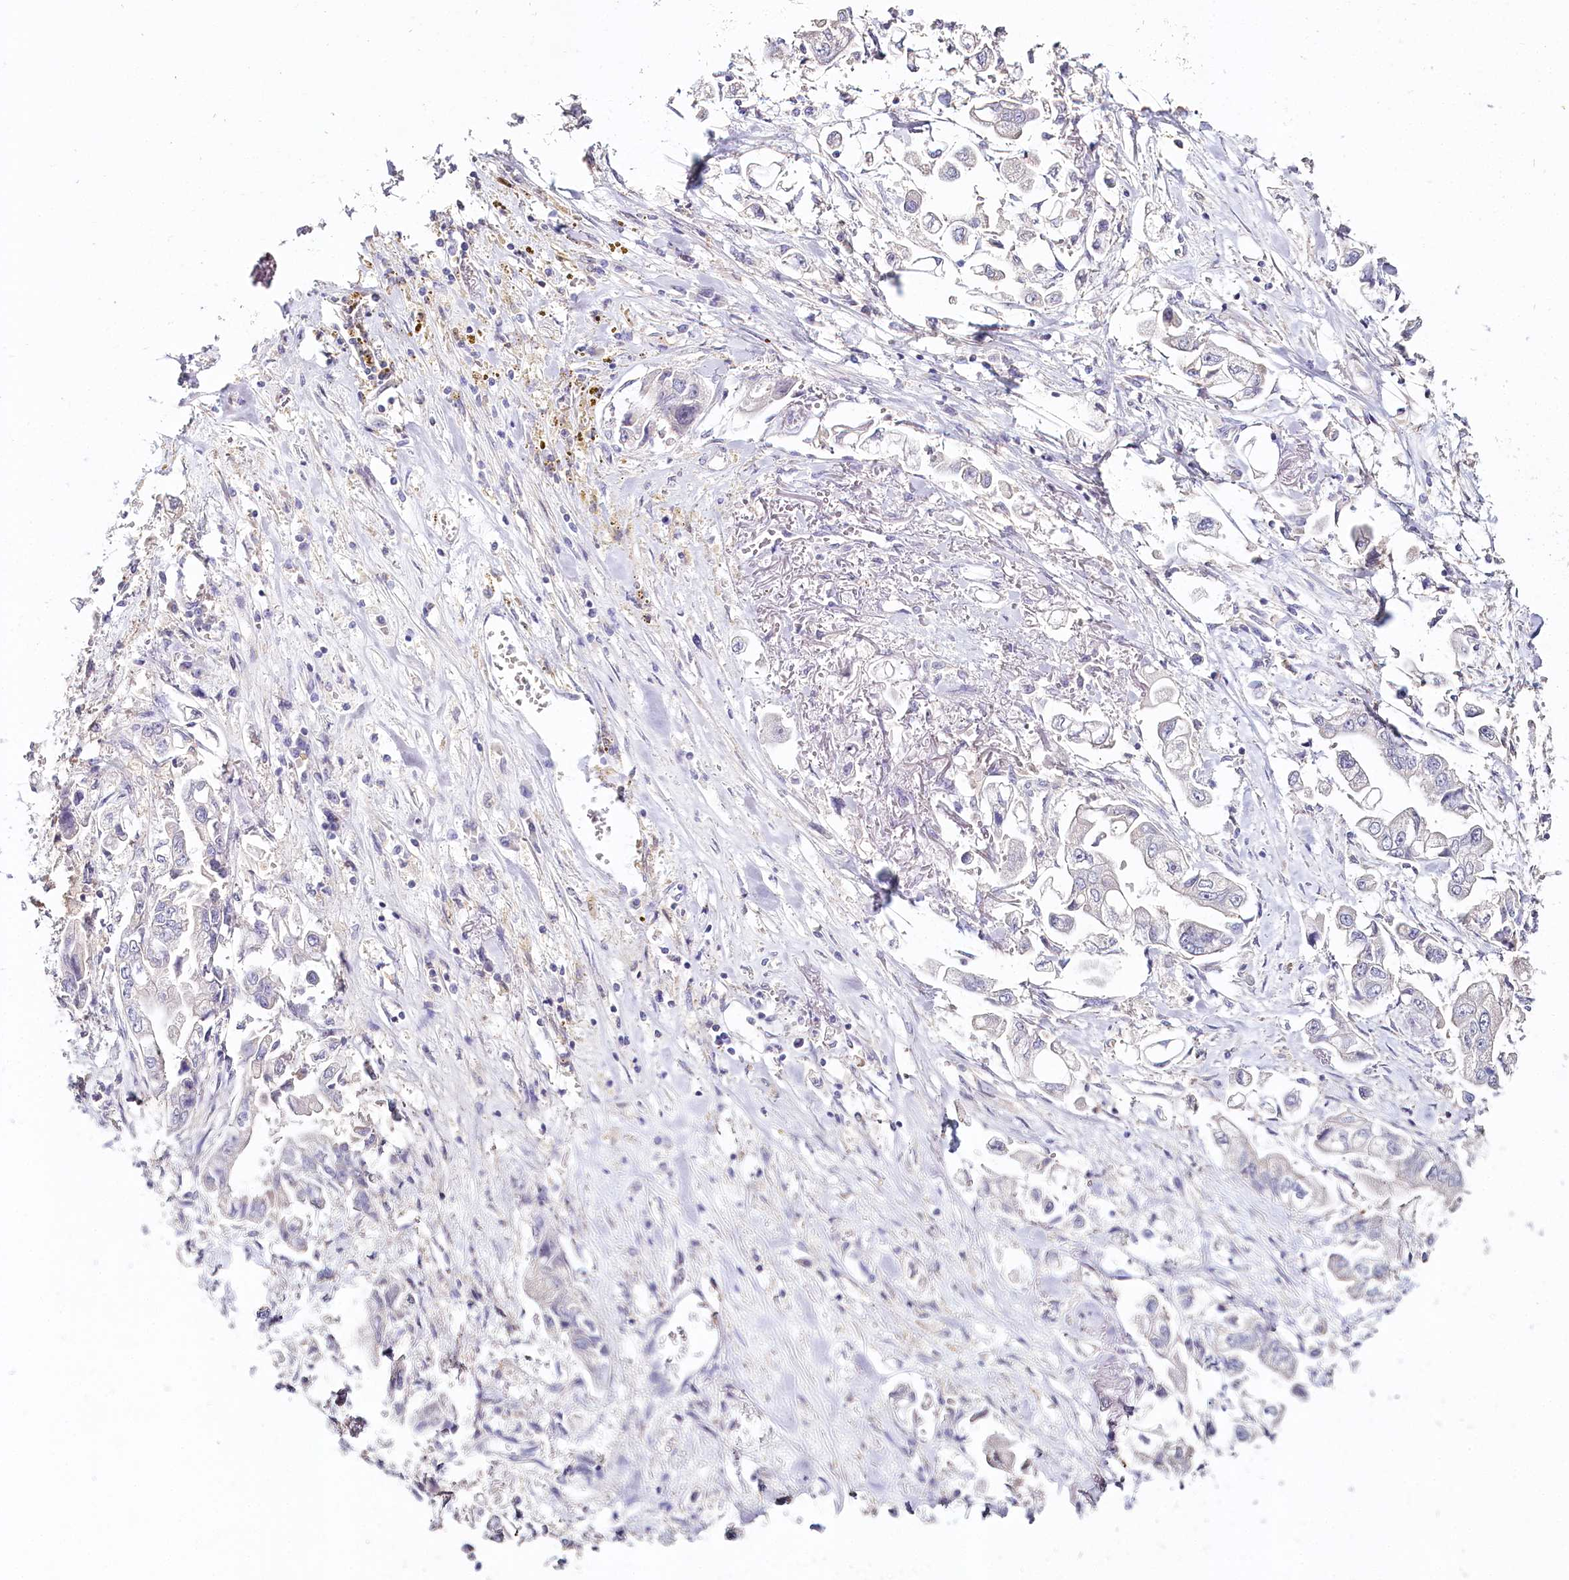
{"staining": {"intensity": "negative", "quantity": "none", "location": "none"}, "tissue": "stomach cancer", "cell_type": "Tumor cells", "image_type": "cancer", "snomed": [{"axis": "morphology", "description": "Adenocarcinoma, NOS"}, {"axis": "topography", "description": "Stomach"}], "caption": "High power microscopy photomicrograph of an immunohistochemistry micrograph of adenocarcinoma (stomach), revealing no significant staining in tumor cells.", "gene": "DAPK1", "patient": {"sex": "male", "age": 62}}